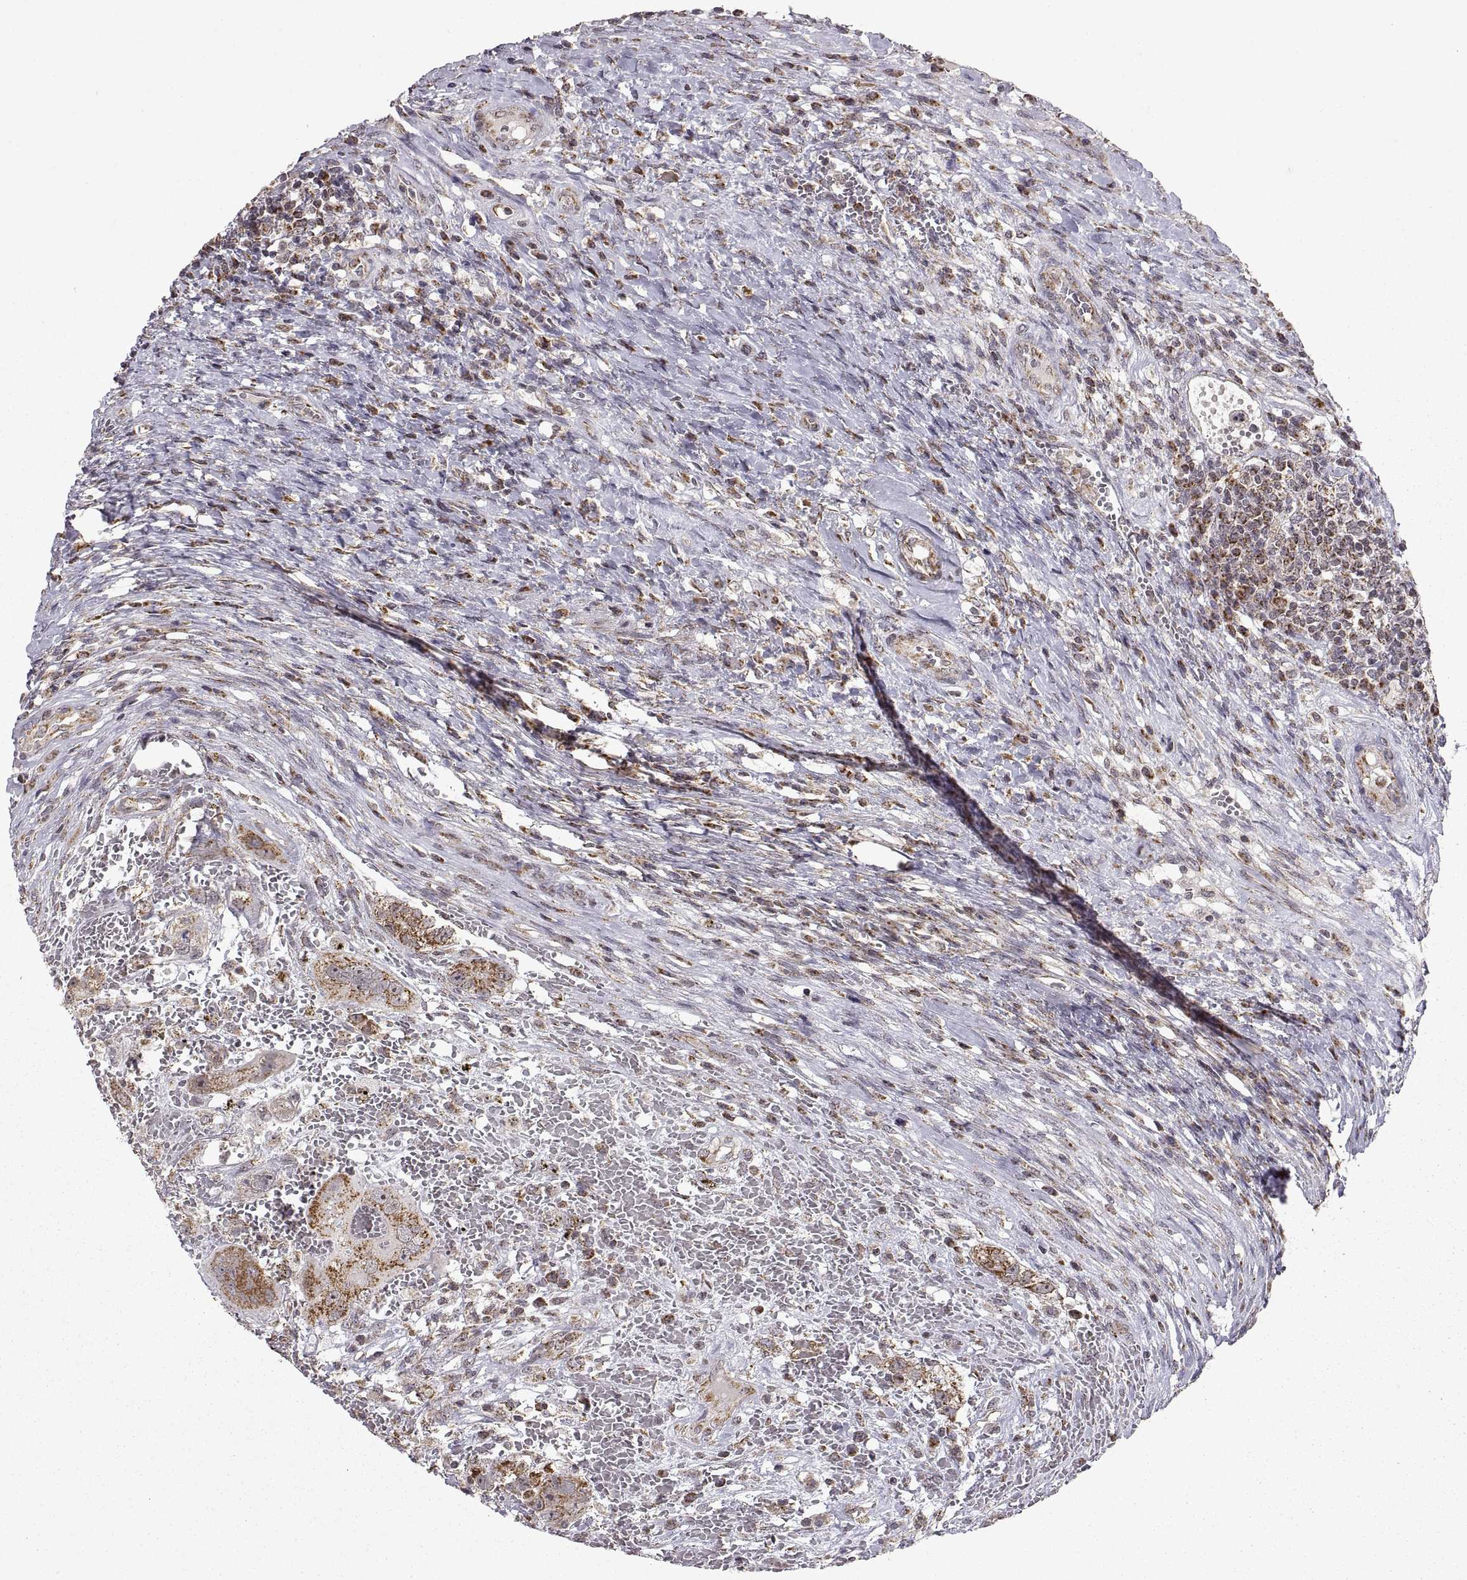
{"staining": {"intensity": "strong", "quantity": "25%-75%", "location": "cytoplasmic/membranous"}, "tissue": "testis cancer", "cell_type": "Tumor cells", "image_type": "cancer", "snomed": [{"axis": "morphology", "description": "Carcinoma, Embryonal, NOS"}, {"axis": "topography", "description": "Testis"}], "caption": "Protein expression analysis of human testis cancer reveals strong cytoplasmic/membranous staining in about 25%-75% of tumor cells. (IHC, brightfield microscopy, high magnification).", "gene": "MANBAL", "patient": {"sex": "male", "age": 26}}